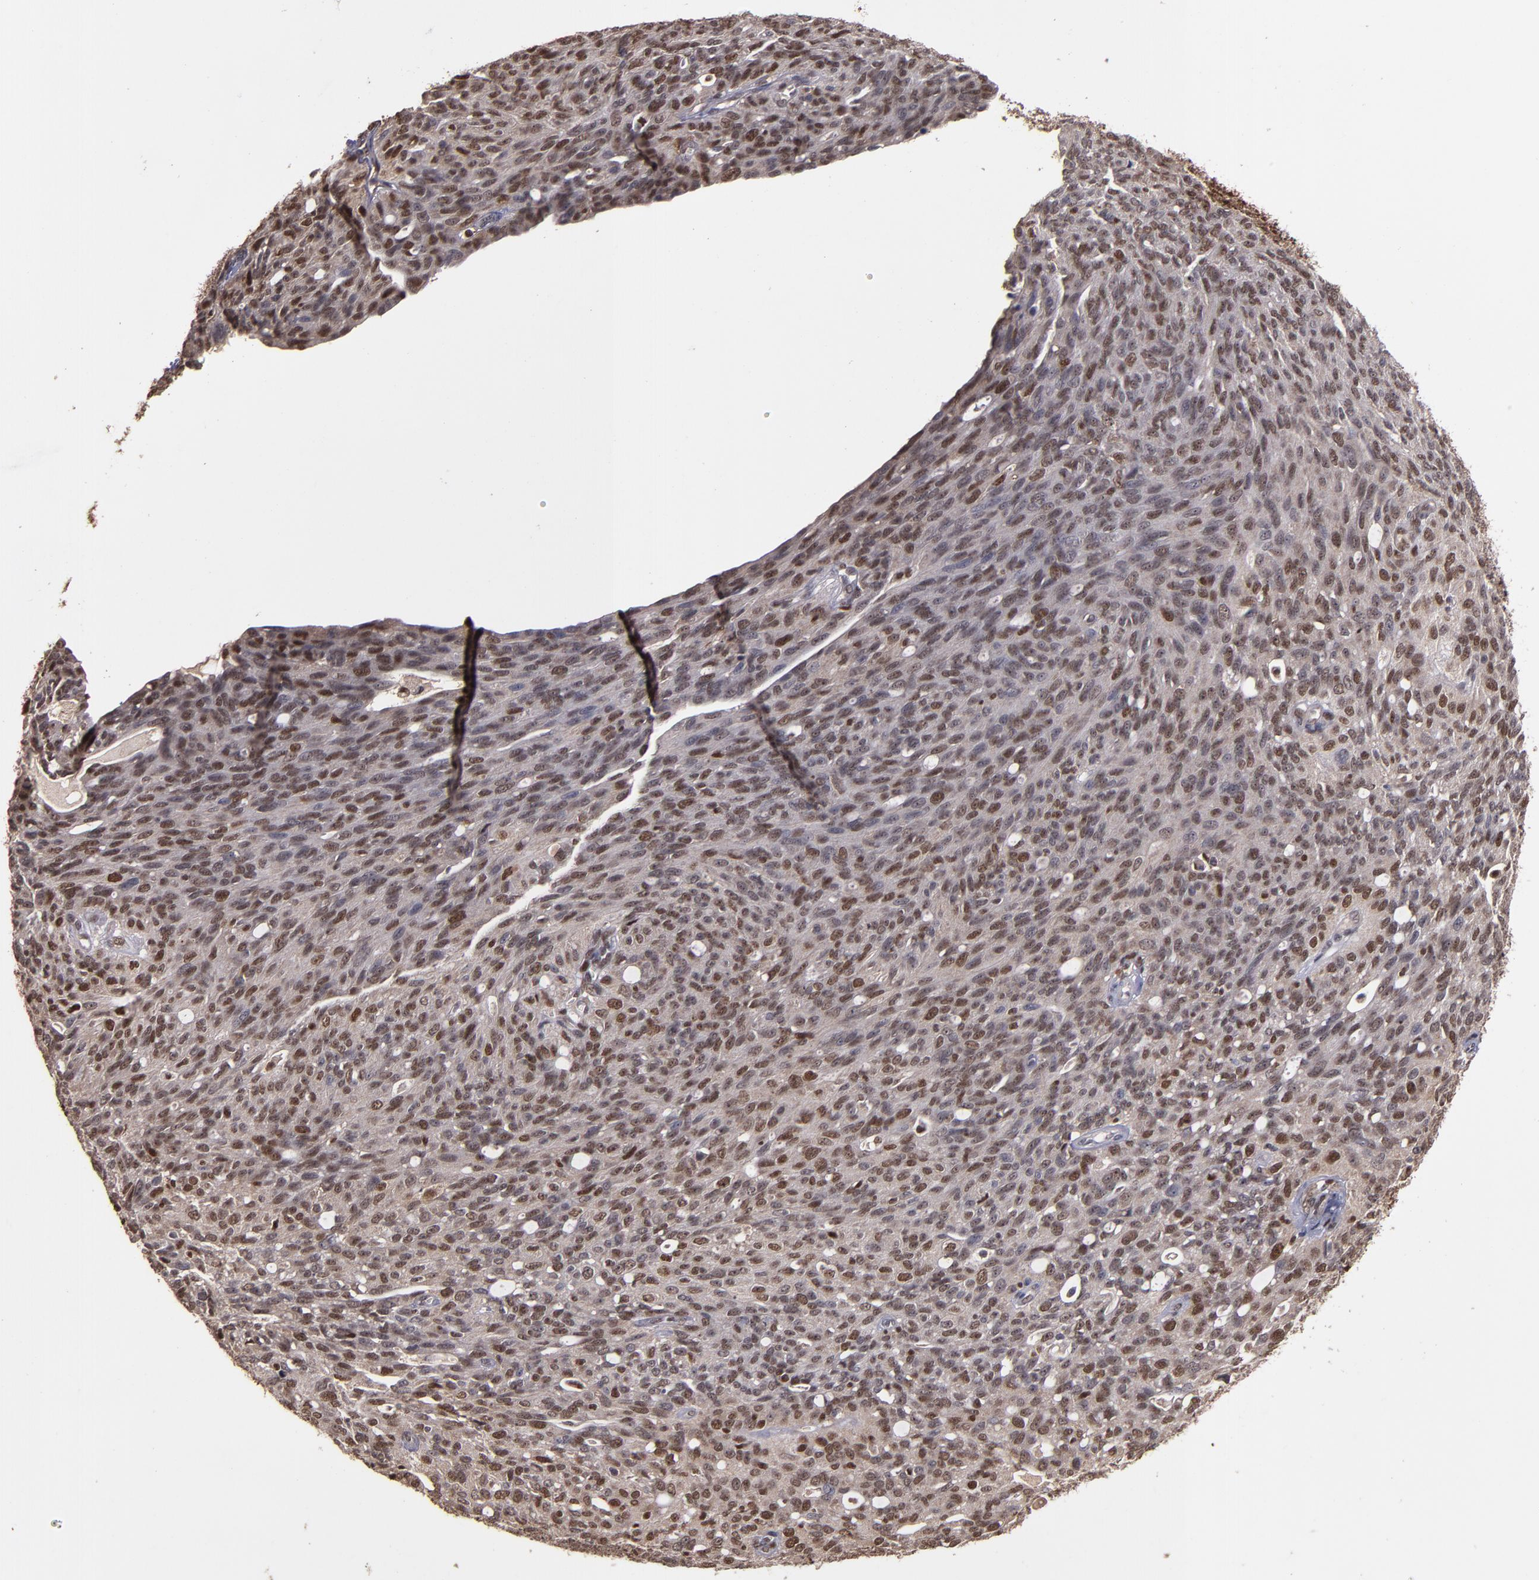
{"staining": {"intensity": "moderate", "quantity": "25%-75%", "location": "nuclear"}, "tissue": "ovarian cancer", "cell_type": "Tumor cells", "image_type": "cancer", "snomed": [{"axis": "morphology", "description": "Carcinoma, endometroid"}, {"axis": "topography", "description": "Ovary"}], "caption": "Endometroid carcinoma (ovarian) stained with DAB (3,3'-diaminobenzidine) immunohistochemistry (IHC) shows medium levels of moderate nuclear positivity in approximately 25%-75% of tumor cells.", "gene": "CHEK2", "patient": {"sex": "female", "age": 60}}